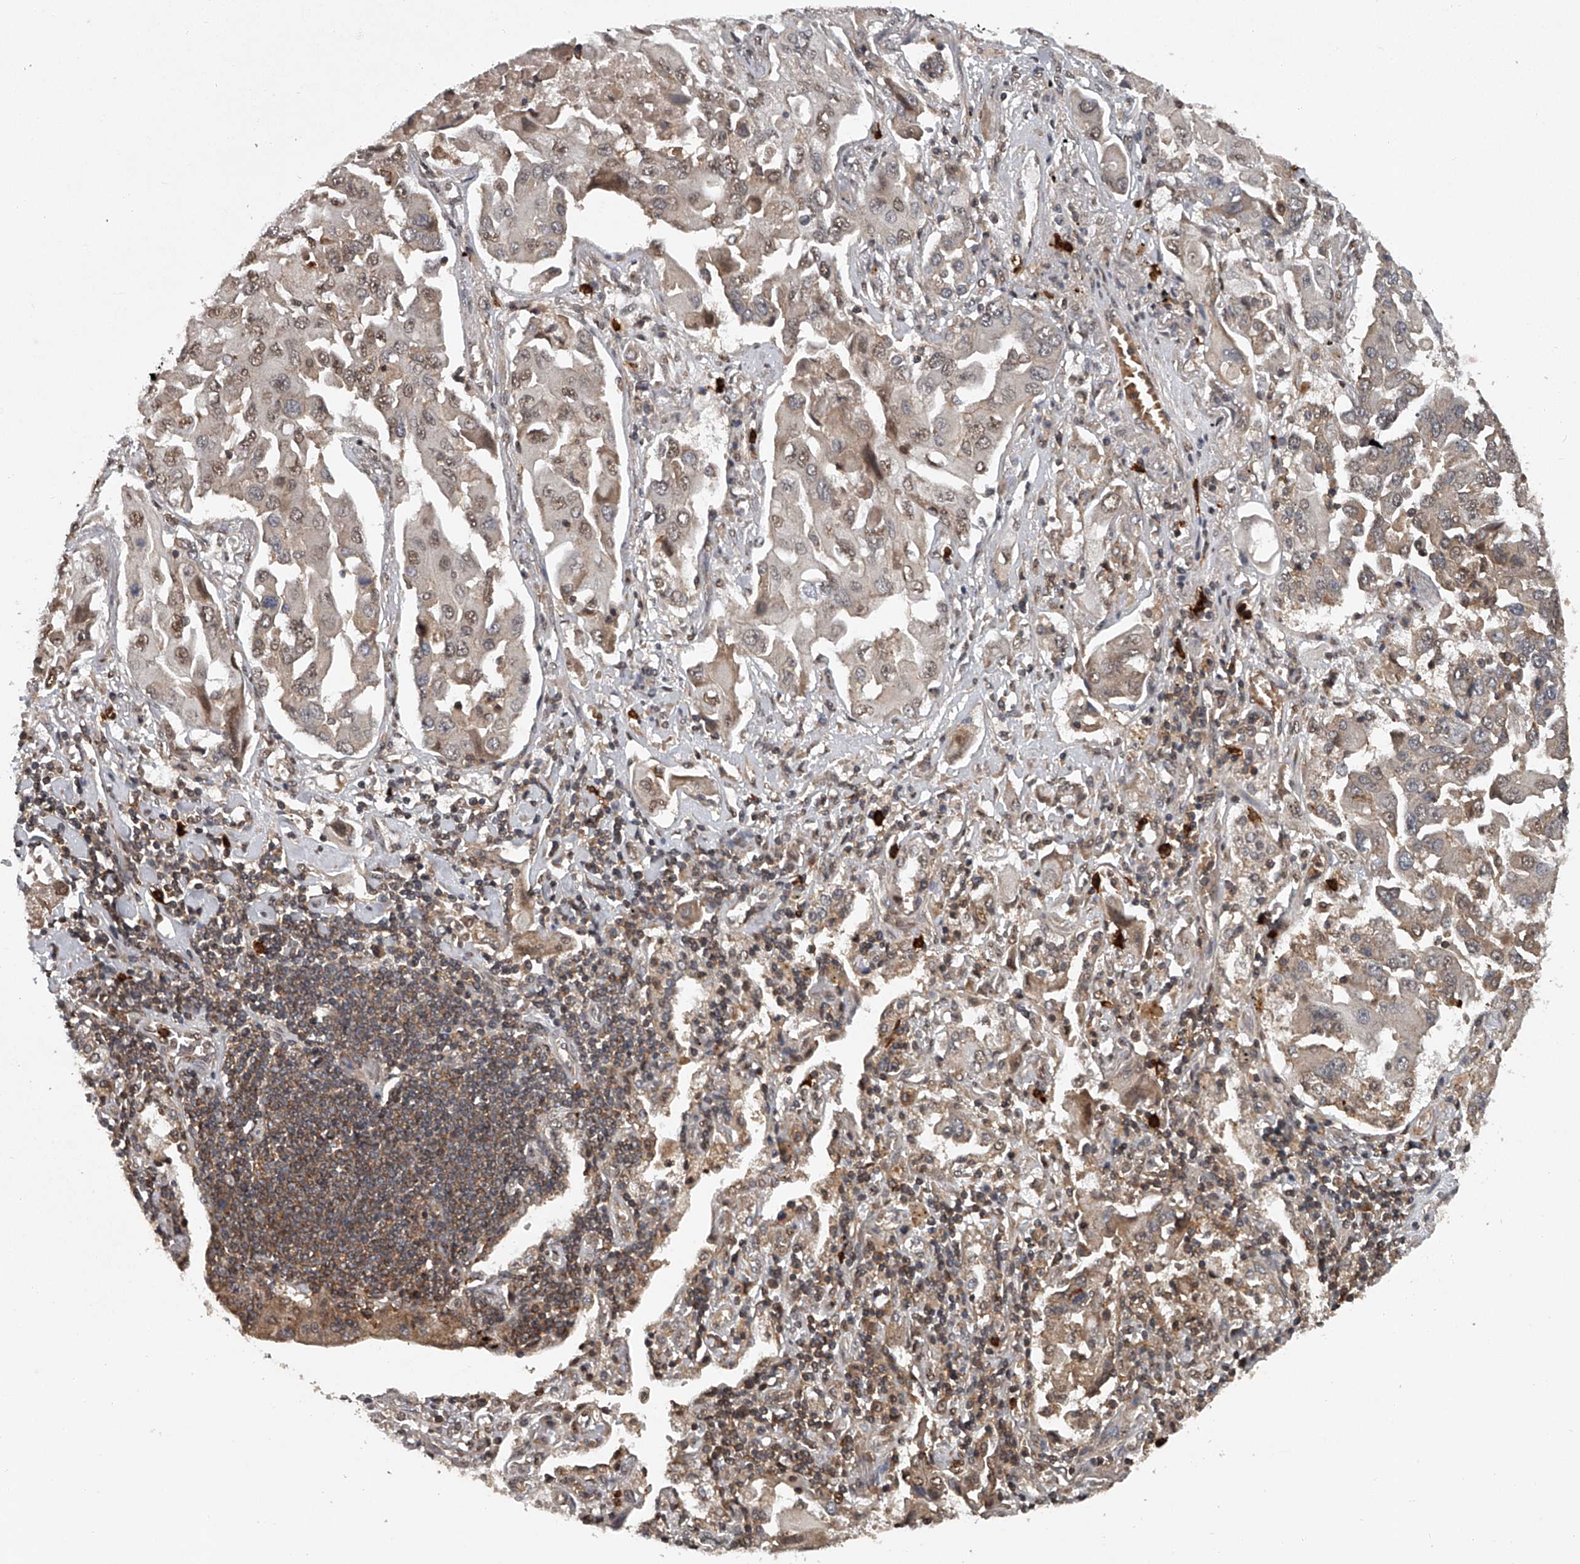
{"staining": {"intensity": "weak", "quantity": ">75%", "location": "cytoplasmic/membranous,nuclear"}, "tissue": "lung cancer", "cell_type": "Tumor cells", "image_type": "cancer", "snomed": [{"axis": "morphology", "description": "Adenocarcinoma, NOS"}, {"axis": "topography", "description": "Lung"}], "caption": "Immunohistochemistry (DAB) staining of human lung adenocarcinoma exhibits weak cytoplasmic/membranous and nuclear protein positivity in approximately >75% of tumor cells.", "gene": "PLEKHG1", "patient": {"sex": "female", "age": 65}}